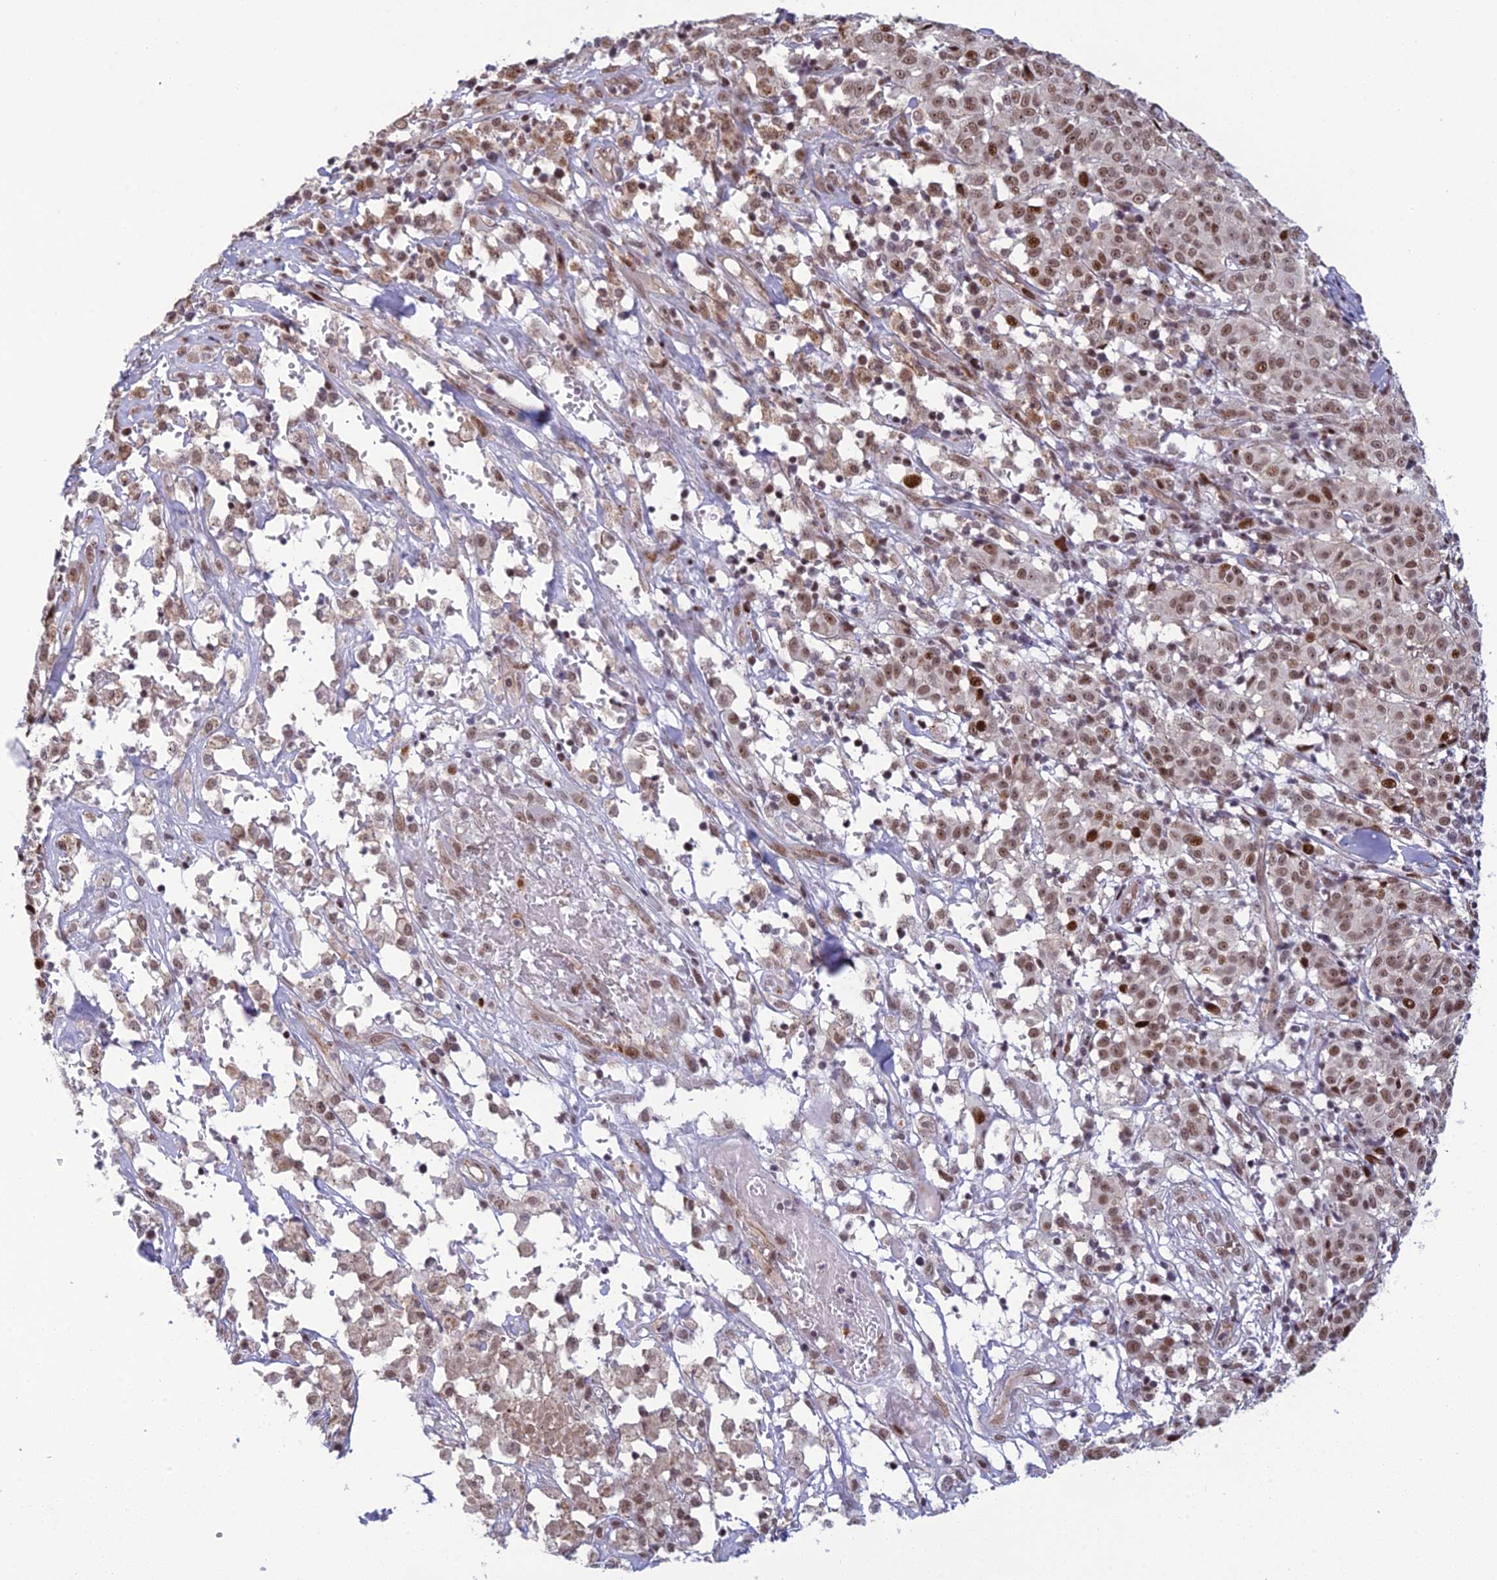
{"staining": {"intensity": "moderate", "quantity": ">75%", "location": "nuclear"}, "tissue": "melanoma", "cell_type": "Tumor cells", "image_type": "cancer", "snomed": [{"axis": "morphology", "description": "Malignant melanoma, NOS"}, {"axis": "topography", "description": "Skin"}], "caption": "Immunohistochemical staining of malignant melanoma exhibits moderate nuclear protein positivity in approximately >75% of tumor cells.", "gene": "RANBP3", "patient": {"sex": "female", "age": 72}}